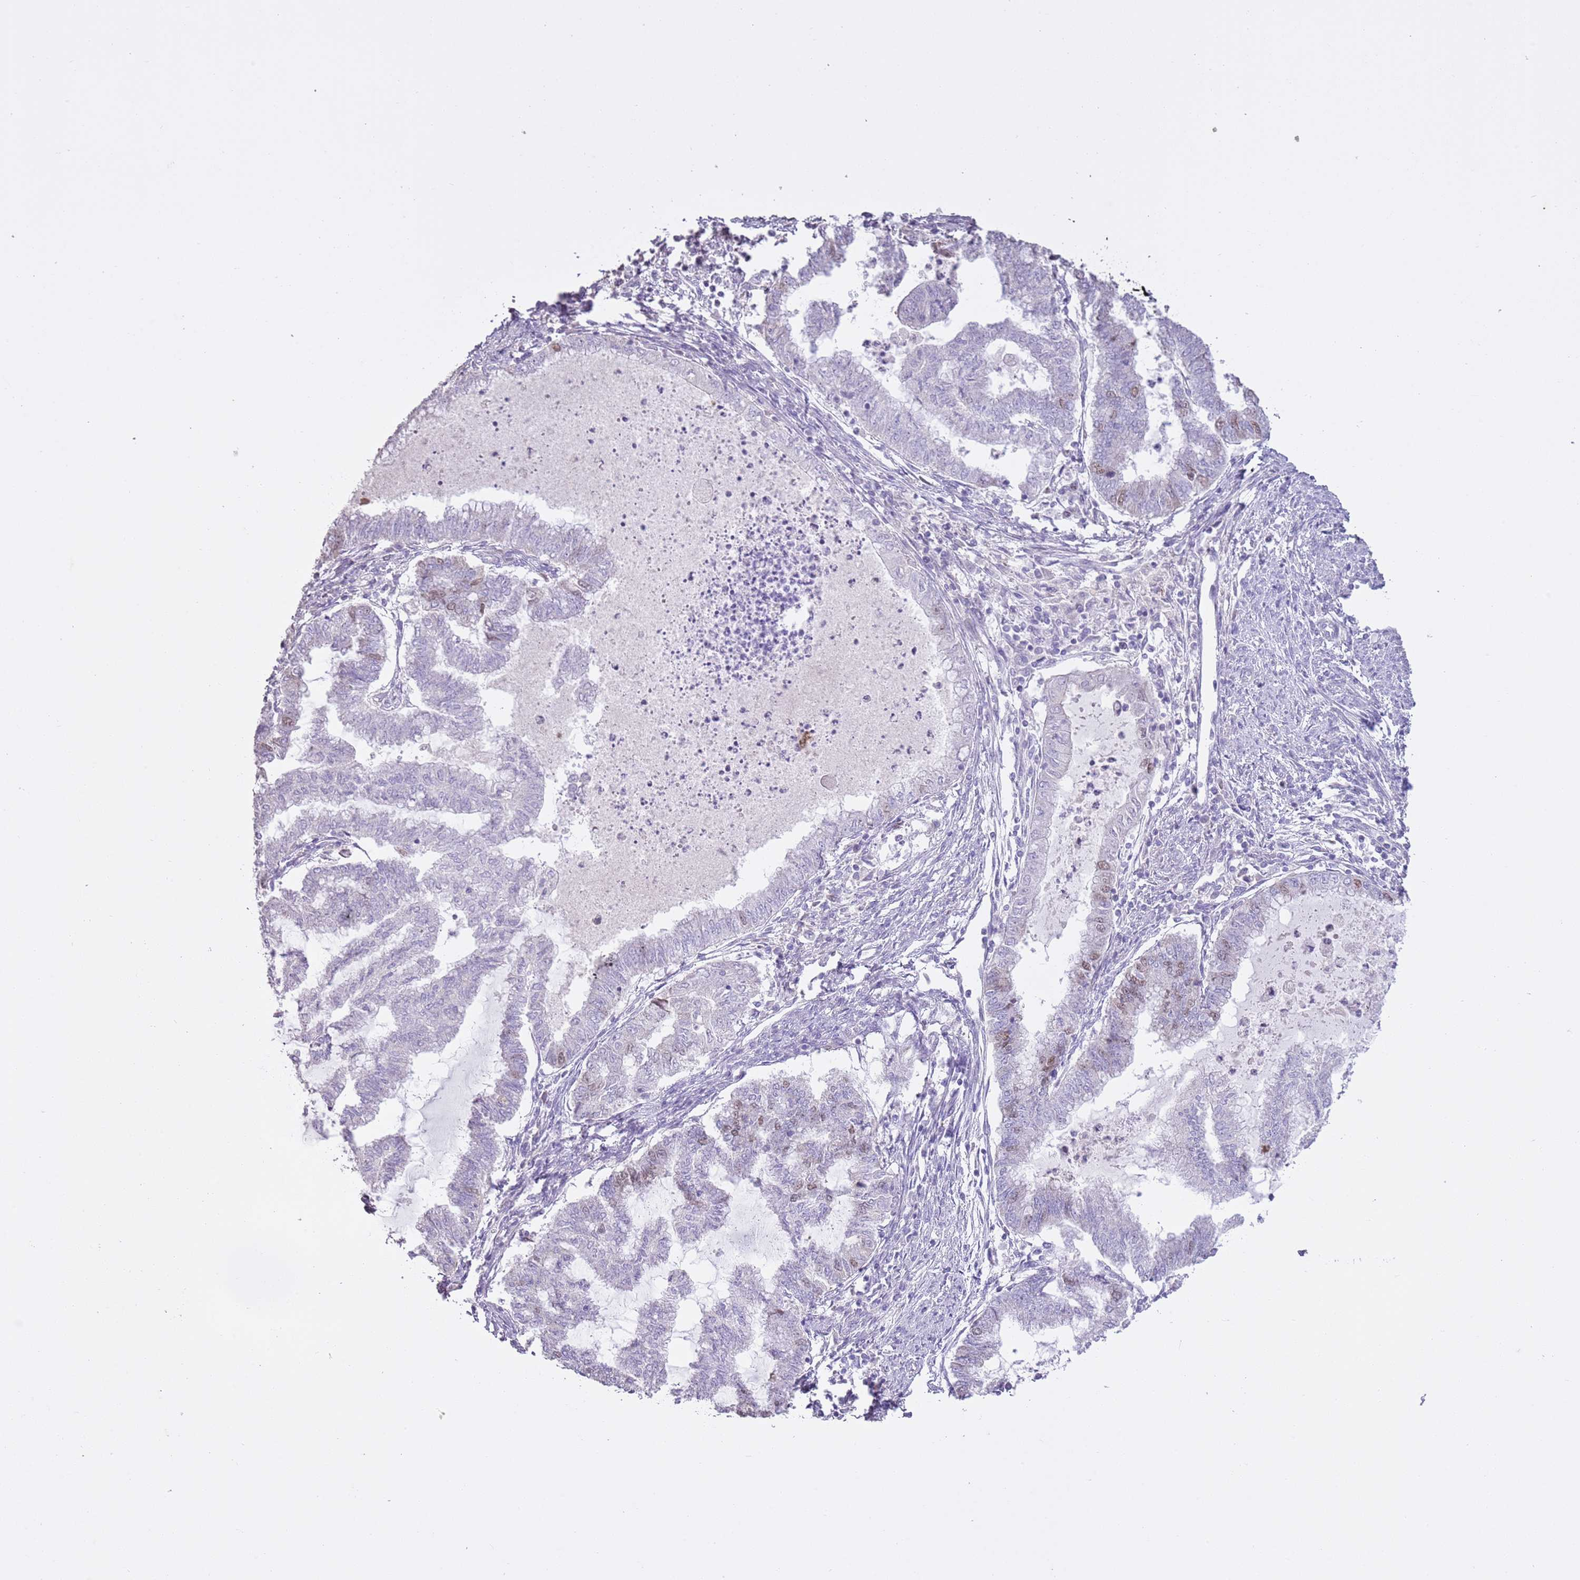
{"staining": {"intensity": "weak", "quantity": "<25%", "location": "nuclear"}, "tissue": "endometrial cancer", "cell_type": "Tumor cells", "image_type": "cancer", "snomed": [{"axis": "morphology", "description": "Adenocarcinoma, NOS"}, {"axis": "topography", "description": "Endometrium"}], "caption": "DAB immunohistochemical staining of adenocarcinoma (endometrial) demonstrates no significant staining in tumor cells. (Brightfield microscopy of DAB (3,3'-diaminobenzidine) IHC at high magnification).", "gene": "GMNN", "patient": {"sex": "female", "age": 79}}